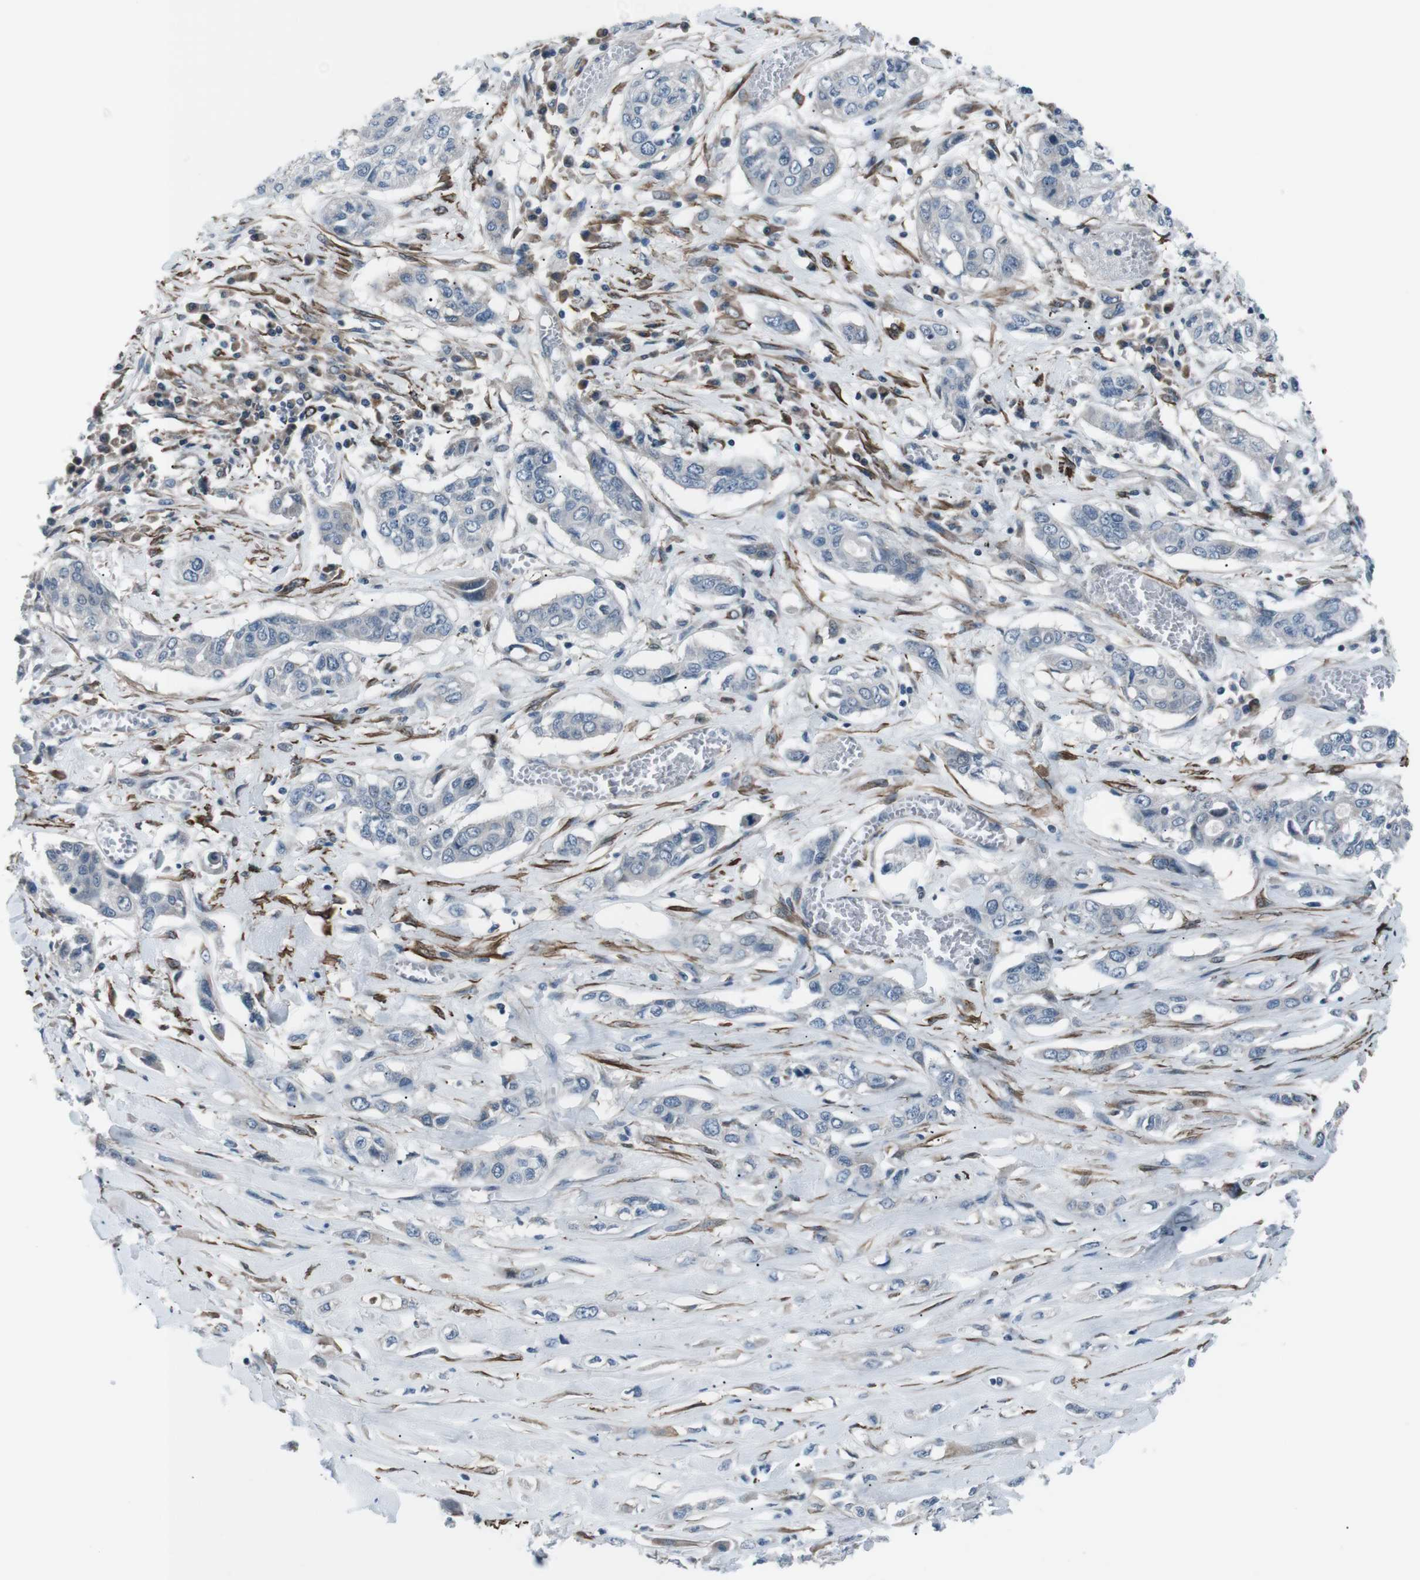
{"staining": {"intensity": "negative", "quantity": "none", "location": "none"}, "tissue": "lung cancer", "cell_type": "Tumor cells", "image_type": "cancer", "snomed": [{"axis": "morphology", "description": "Squamous cell carcinoma, NOS"}, {"axis": "topography", "description": "Lung"}], "caption": "Immunohistochemistry (IHC) histopathology image of neoplastic tissue: squamous cell carcinoma (lung) stained with DAB reveals no significant protein expression in tumor cells.", "gene": "PDLIM5", "patient": {"sex": "male", "age": 71}}